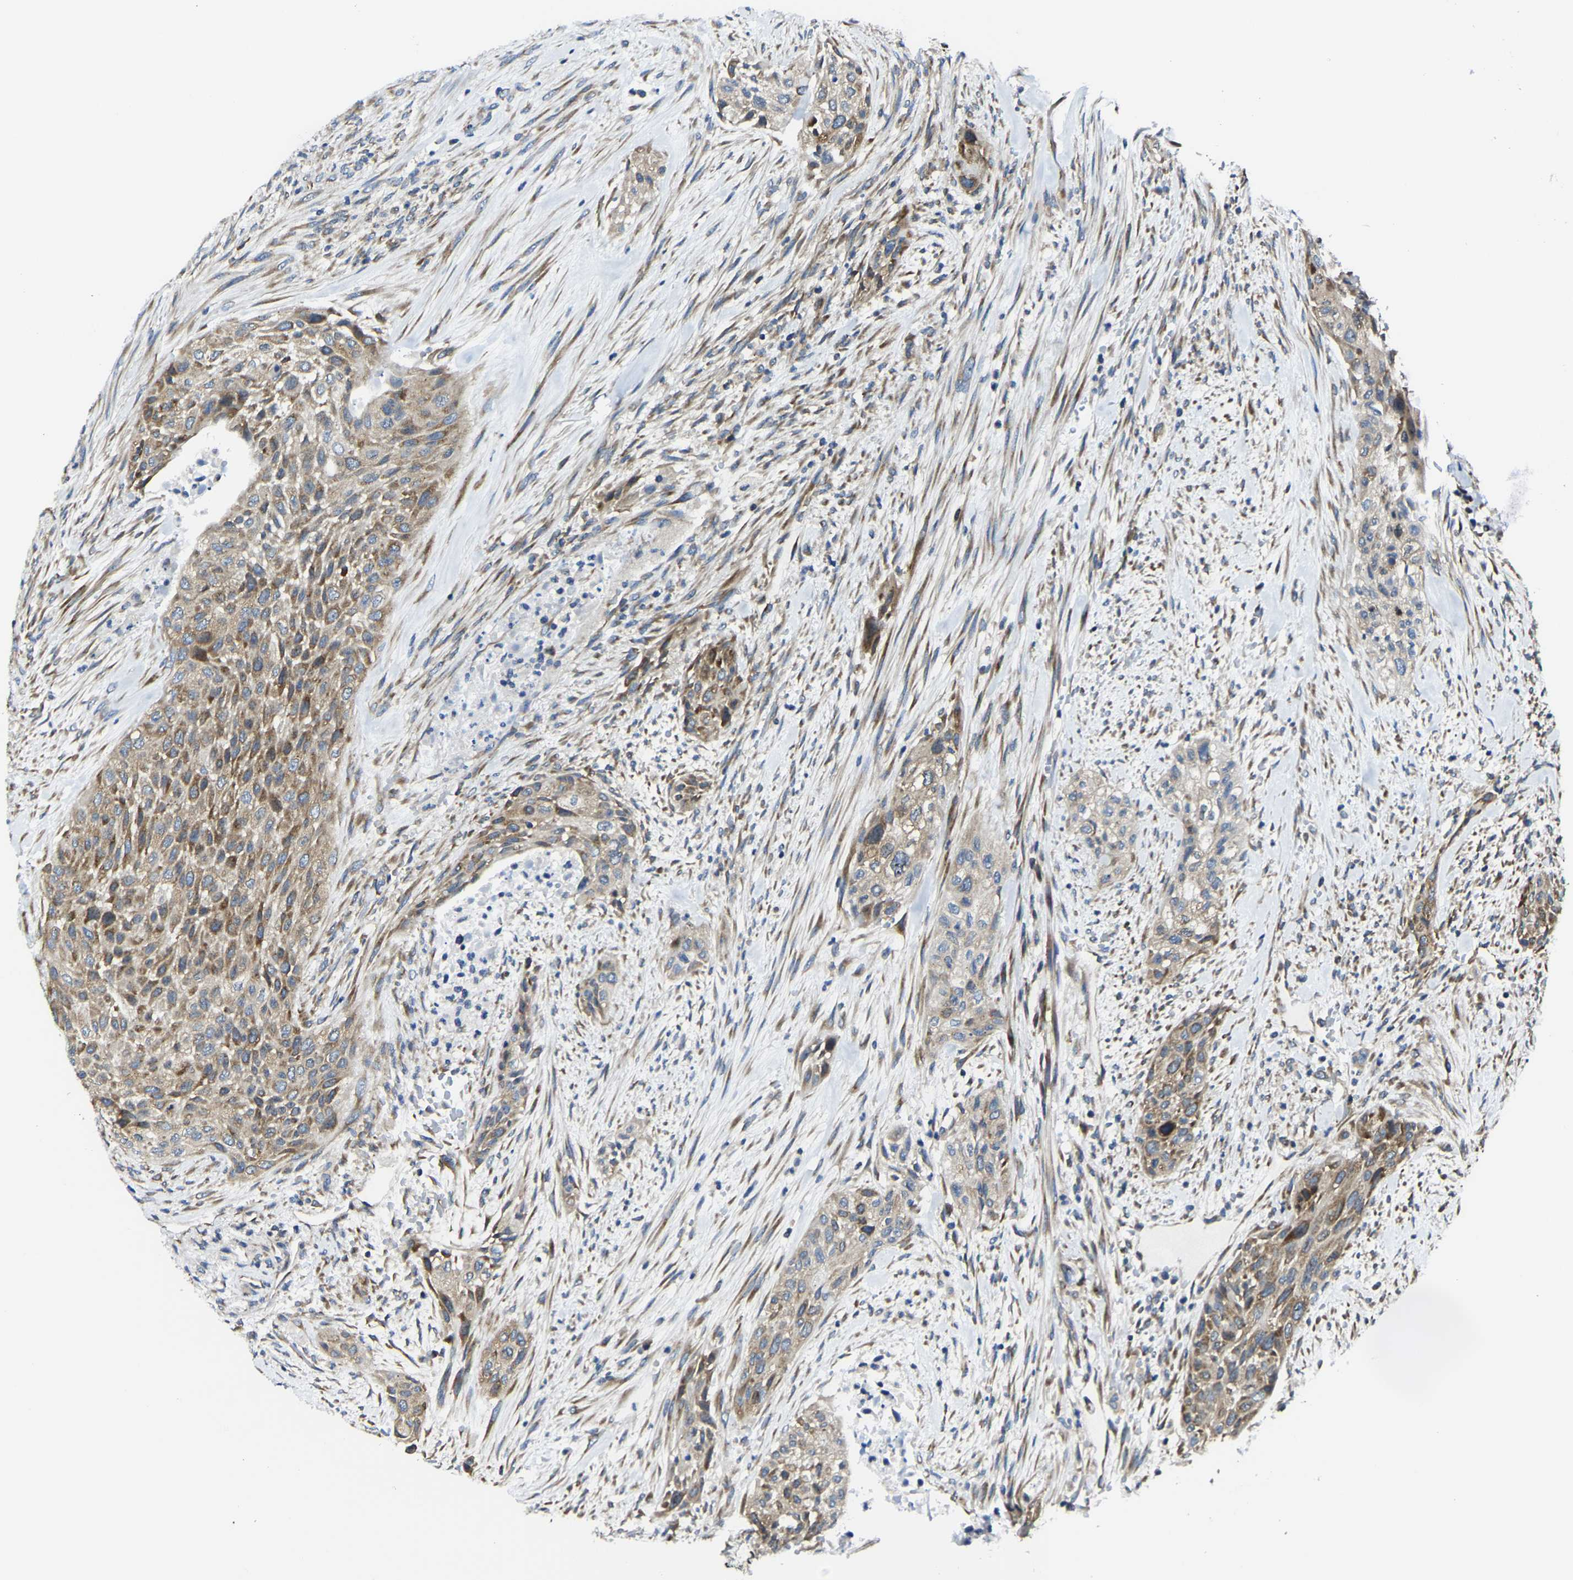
{"staining": {"intensity": "moderate", "quantity": ">75%", "location": "cytoplasmic/membranous"}, "tissue": "urothelial cancer", "cell_type": "Tumor cells", "image_type": "cancer", "snomed": [{"axis": "morphology", "description": "Urothelial carcinoma, Low grade"}, {"axis": "morphology", "description": "Urothelial carcinoma, High grade"}, {"axis": "topography", "description": "Urinary bladder"}], "caption": "The histopathology image displays immunohistochemical staining of low-grade urothelial carcinoma. There is moderate cytoplasmic/membranous positivity is present in approximately >75% of tumor cells.", "gene": "G3BP2", "patient": {"sex": "male", "age": 35}}